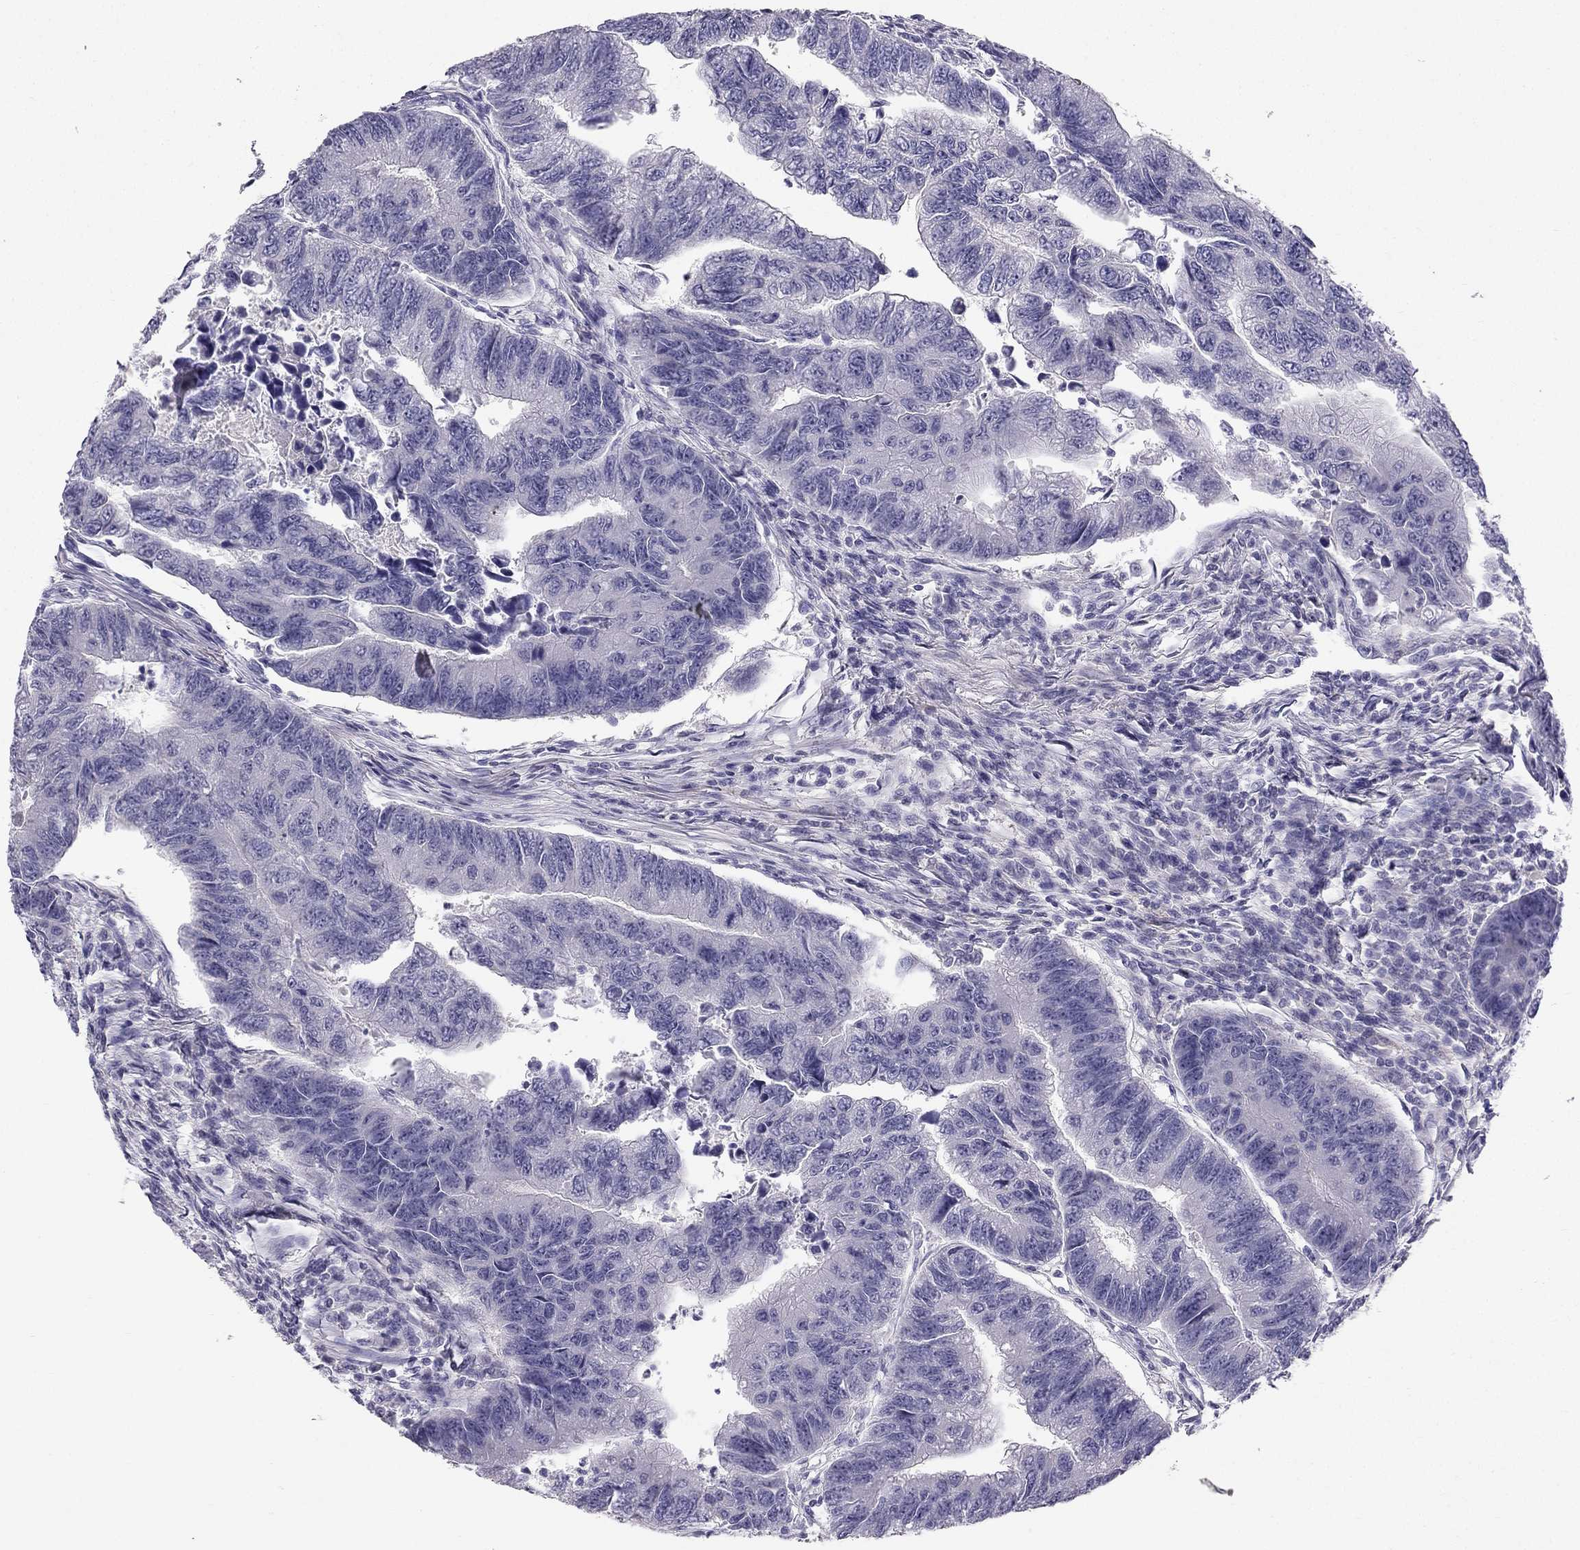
{"staining": {"intensity": "negative", "quantity": "none", "location": "none"}, "tissue": "colorectal cancer", "cell_type": "Tumor cells", "image_type": "cancer", "snomed": [{"axis": "morphology", "description": "Adenocarcinoma, NOS"}, {"axis": "topography", "description": "Colon"}], "caption": "A high-resolution micrograph shows immunohistochemistry (IHC) staining of colorectal adenocarcinoma, which exhibits no significant positivity in tumor cells. (DAB (3,3'-diaminobenzidine) IHC with hematoxylin counter stain).", "gene": "LMTK3", "patient": {"sex": "female", "age": 65}}